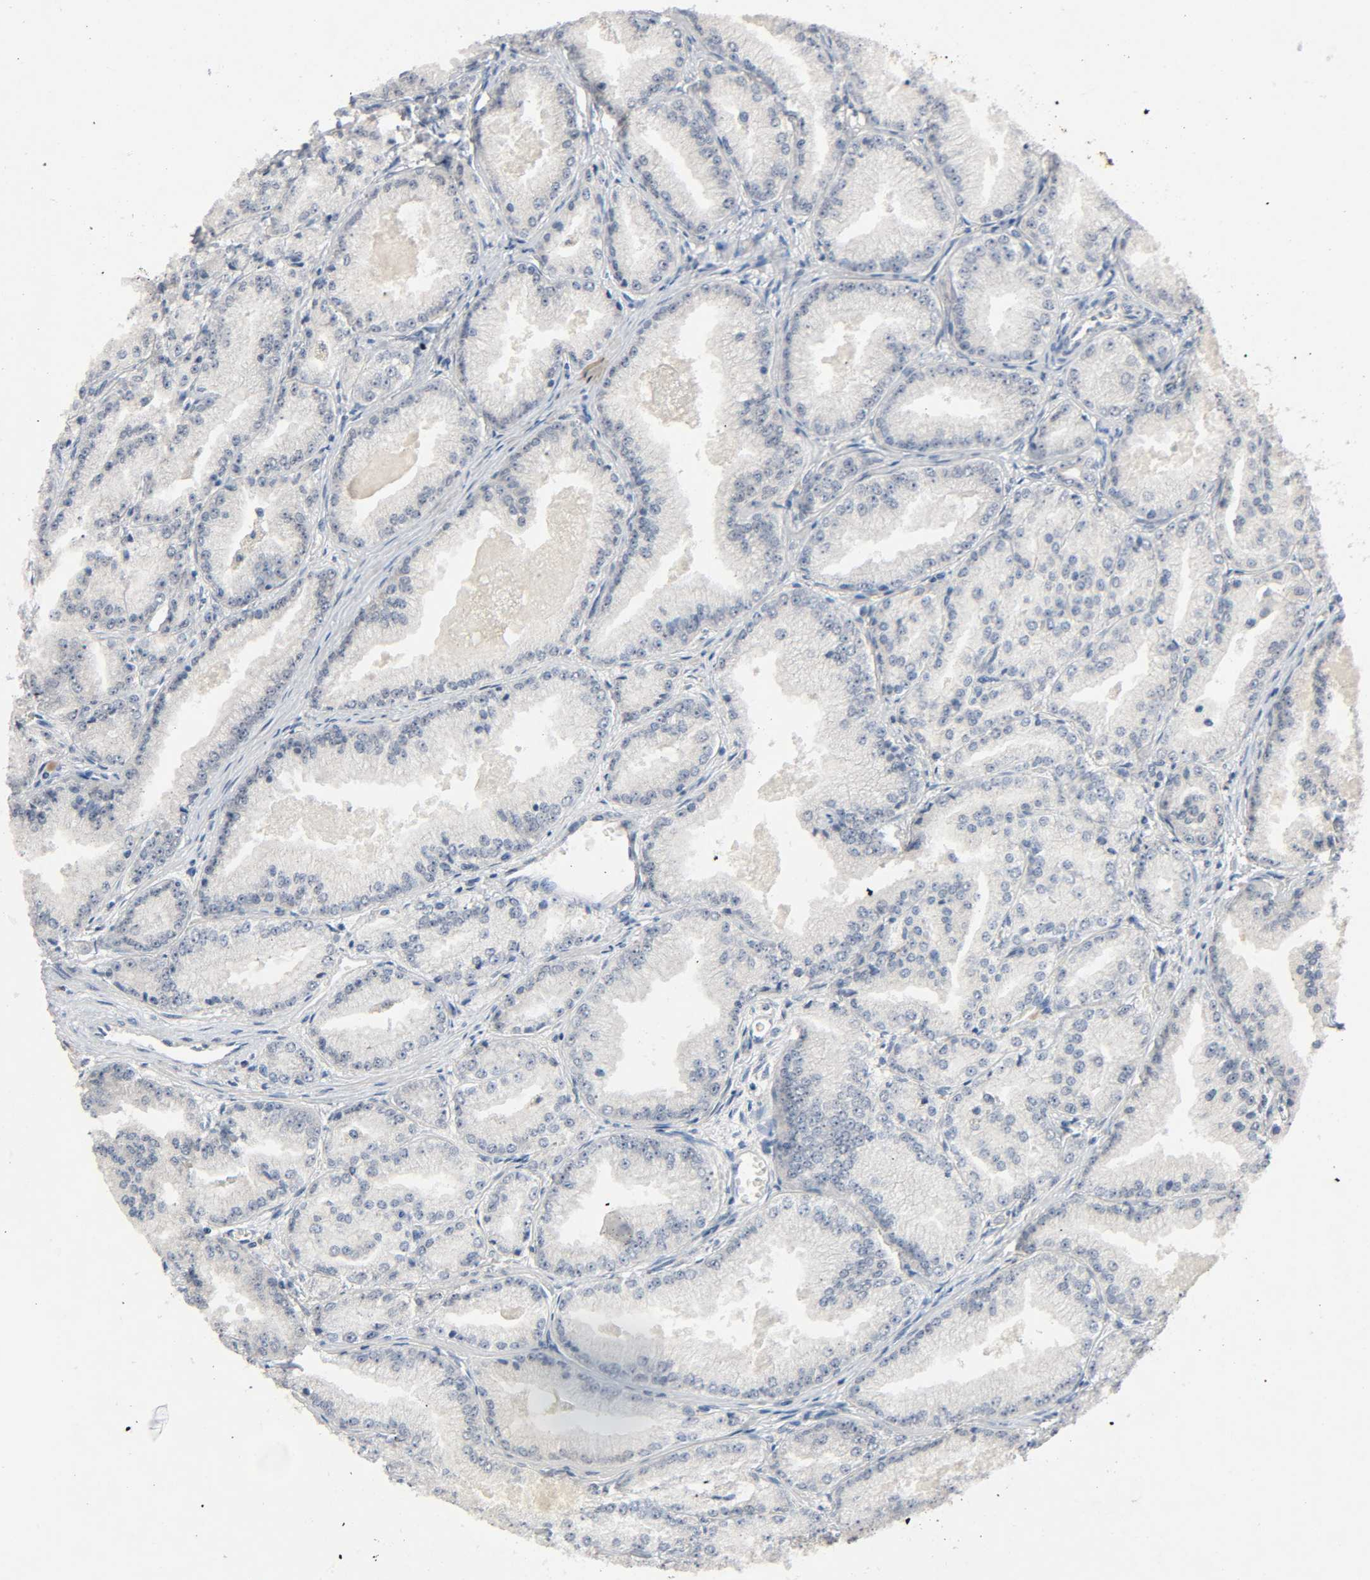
{"staining": {"intensity": "negative", "quantity": "none", "location": "none"}, "tissue": "prostate cancer", "cell_type": "Tumor cells", "image_type": "cancer", "snomed": [{"axis": "morphology", "description": "Adenocarcinoma, High grade"}, {"axis": "topography", "description": "Prostate"}], "caption": "Histopathology image shows no protein positivity in tumor cells of prostate cancer (adenocarcinoma (high-grade)) tissue.", "gene": "MAPKAPK5", "patient": {"sex": "male", "age": 61}}